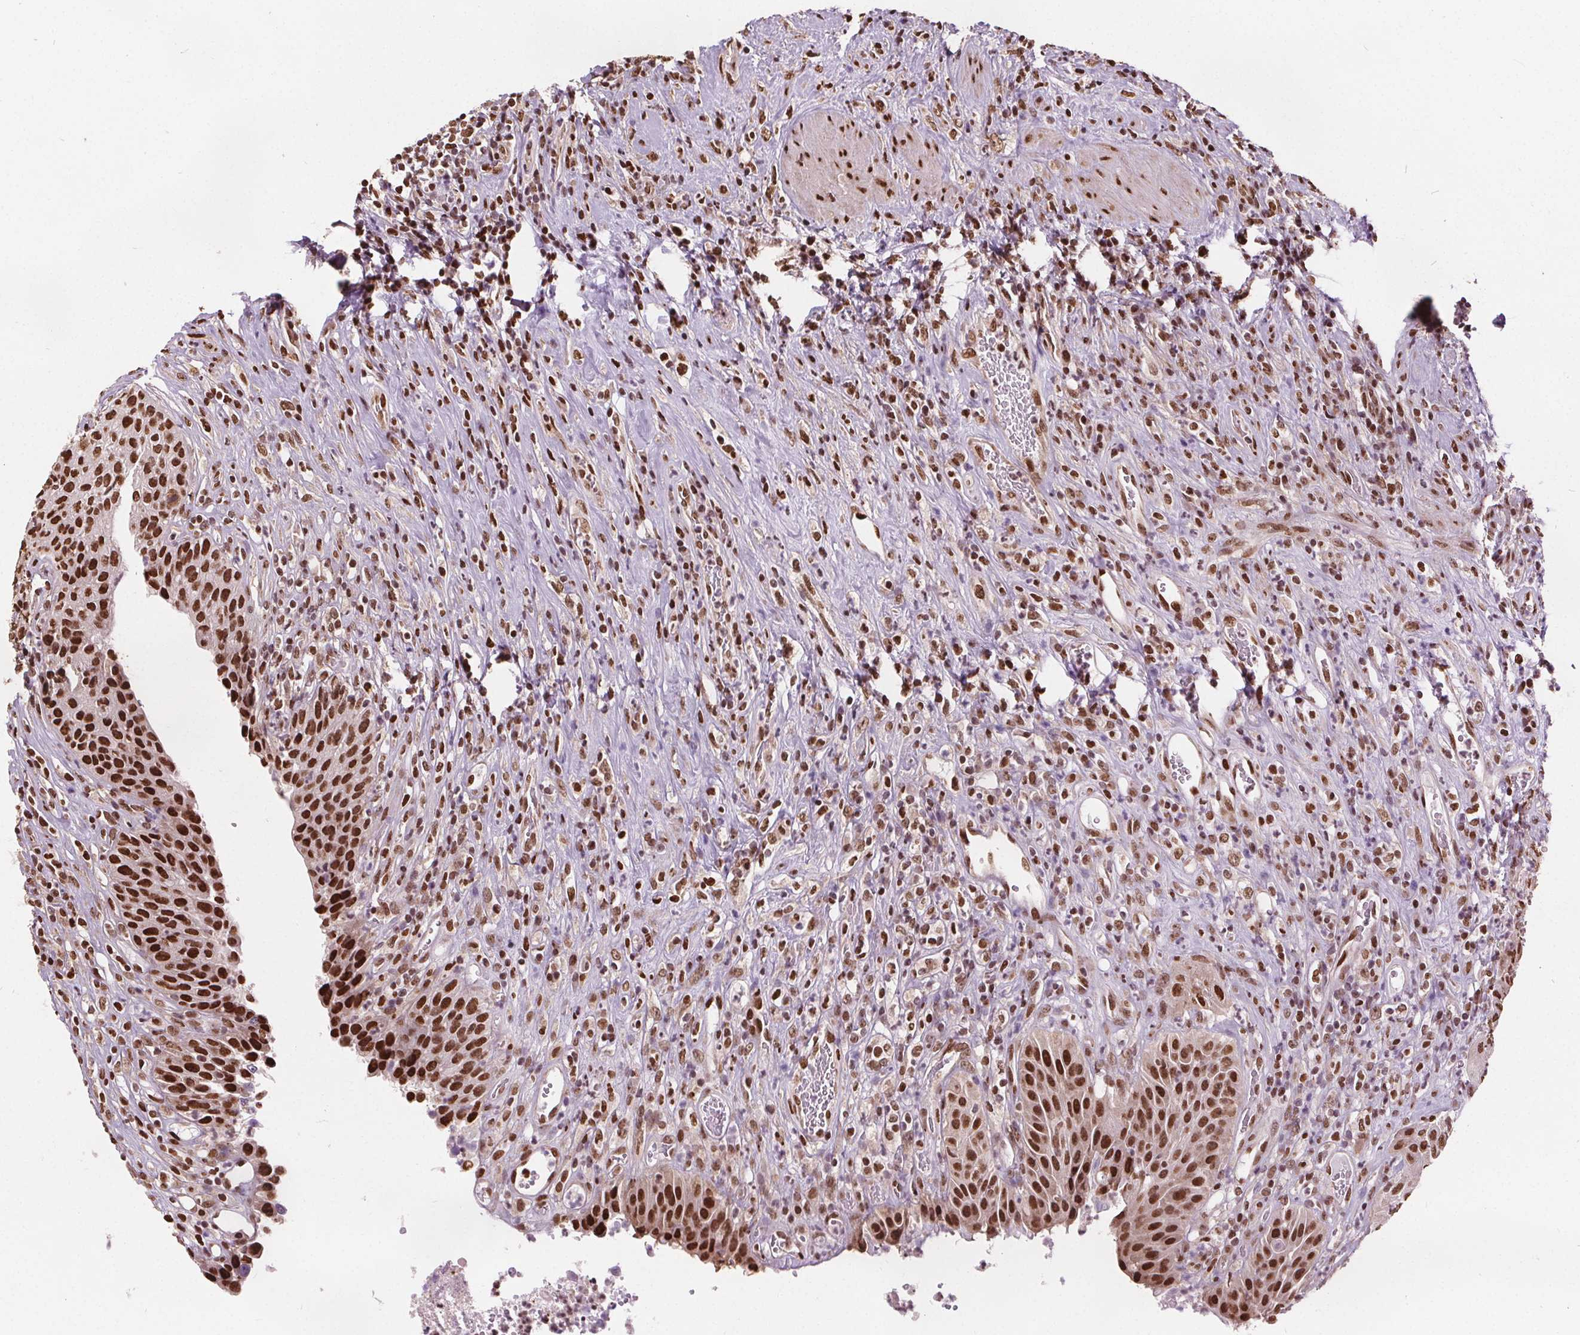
{"staining": {"intensity": "strong", "quantity": ">75%", "location": "nuclear"}, "tissue": "urinary bladder", "cell_type": "Urothelial cells", "image_type": "normal", "snomed": [{"axis": "morphology", "description": "Normal tissue, NOS"}, {"axis": "topography", "description": "Urinary bladder"}], "caption": "Immunohistochemistry (IHC) image of benign urinary bladder: human urinary bladder stained using immunohistochemistry shows high levels of strong protein expression localized specifically in the nuclear of urothelial cells, appearing as a nuclear brown color.", "gene": "ISLR2", "patient": {"sex": "female", "age": 56}}